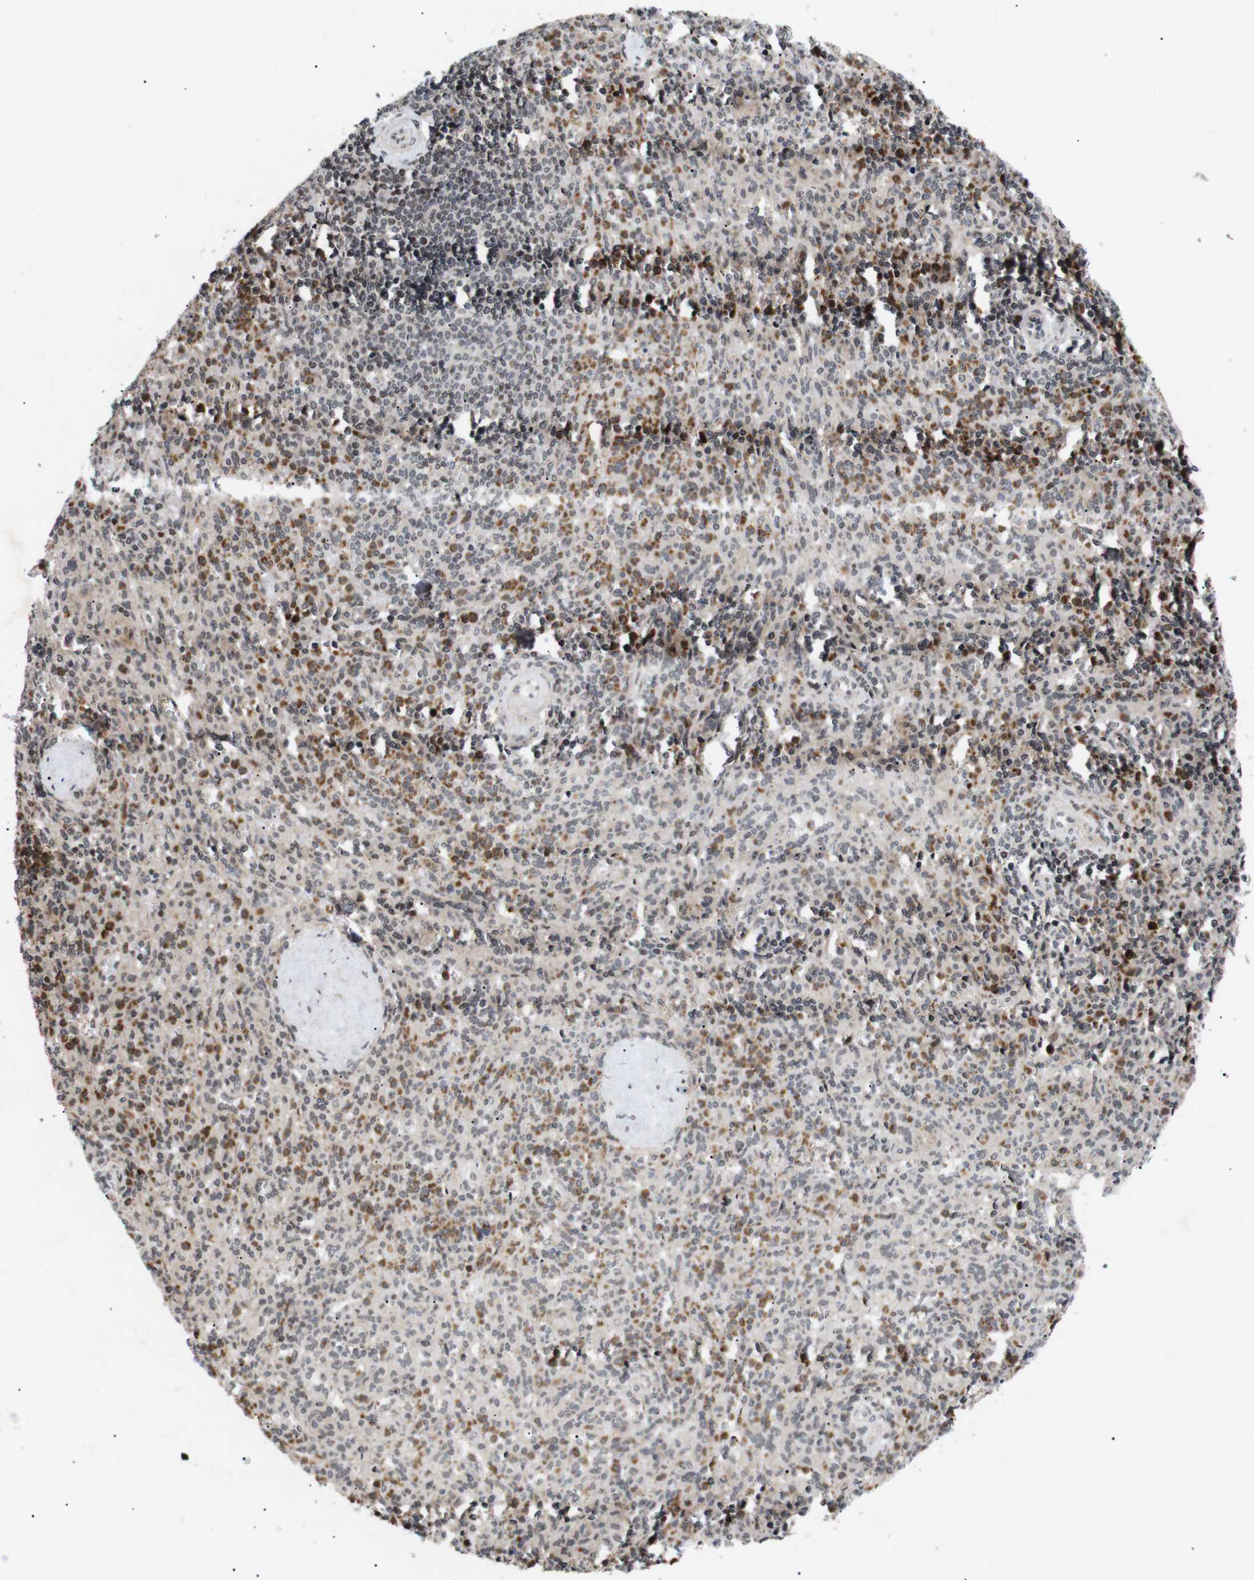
{"staining": {"intensity": "moderate", "quantity": "25%-75%", "location": "cytoplasmic/membranous"}, "tissue": "spleen", "cell_type": "Cells in red pulp", "image_type": "normal", "snomed": [{"axis": "morphology", "description": "Normal tissue, NOS"}, {"axis": "topography", "description": "Spleen"}], "caption": "Cells in red pulp display moderate cytoplasmic/membranous staining in approximately 25%-75% of cells in unremarkable spleen.", "gene": "KIF23", "patient": {"sex": "male", "age": 36}}